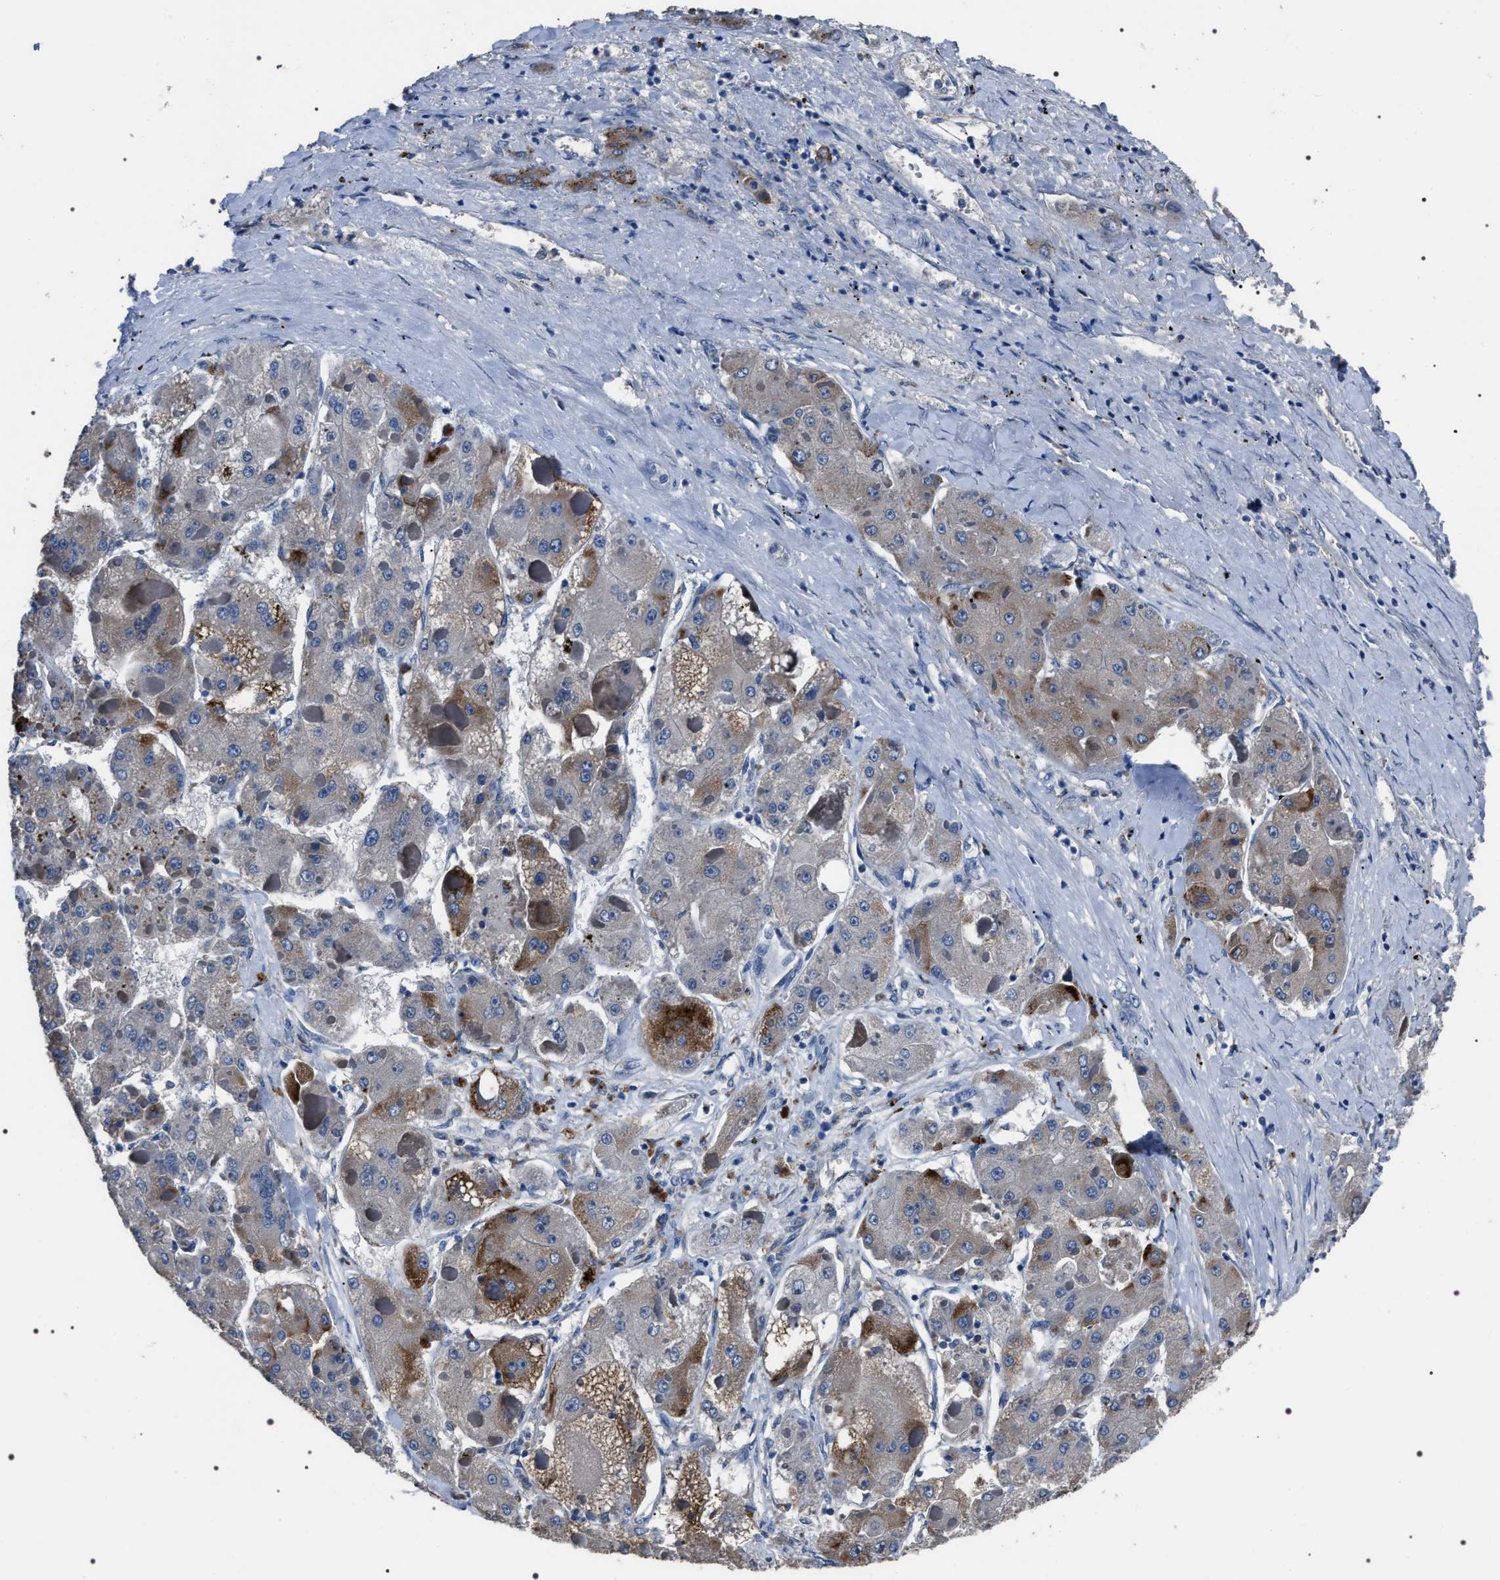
{"staining": {"intensity": "moderate", "quantity": "<25%", "location": "cytoplasmic/membranous"}, "tissue": "liver cancer", "cell_type": "Tumor cells", "image_type": "cancer", "snomed": [{"axis": "morphology", "description": "Carcinoma, Hepatocellular, NOS"}, {"axis": "topography", "description": "Liver"}], "caption": "This is an image of immunohistochemistry (IHC) staining of liver cancer (hepatocellular carcinoma), which shows moderate positivity in the cytoplasmic/membranous of tumor cells.", "gene": "TRIM54", "patient": {"sex": "female", "age": 73}}